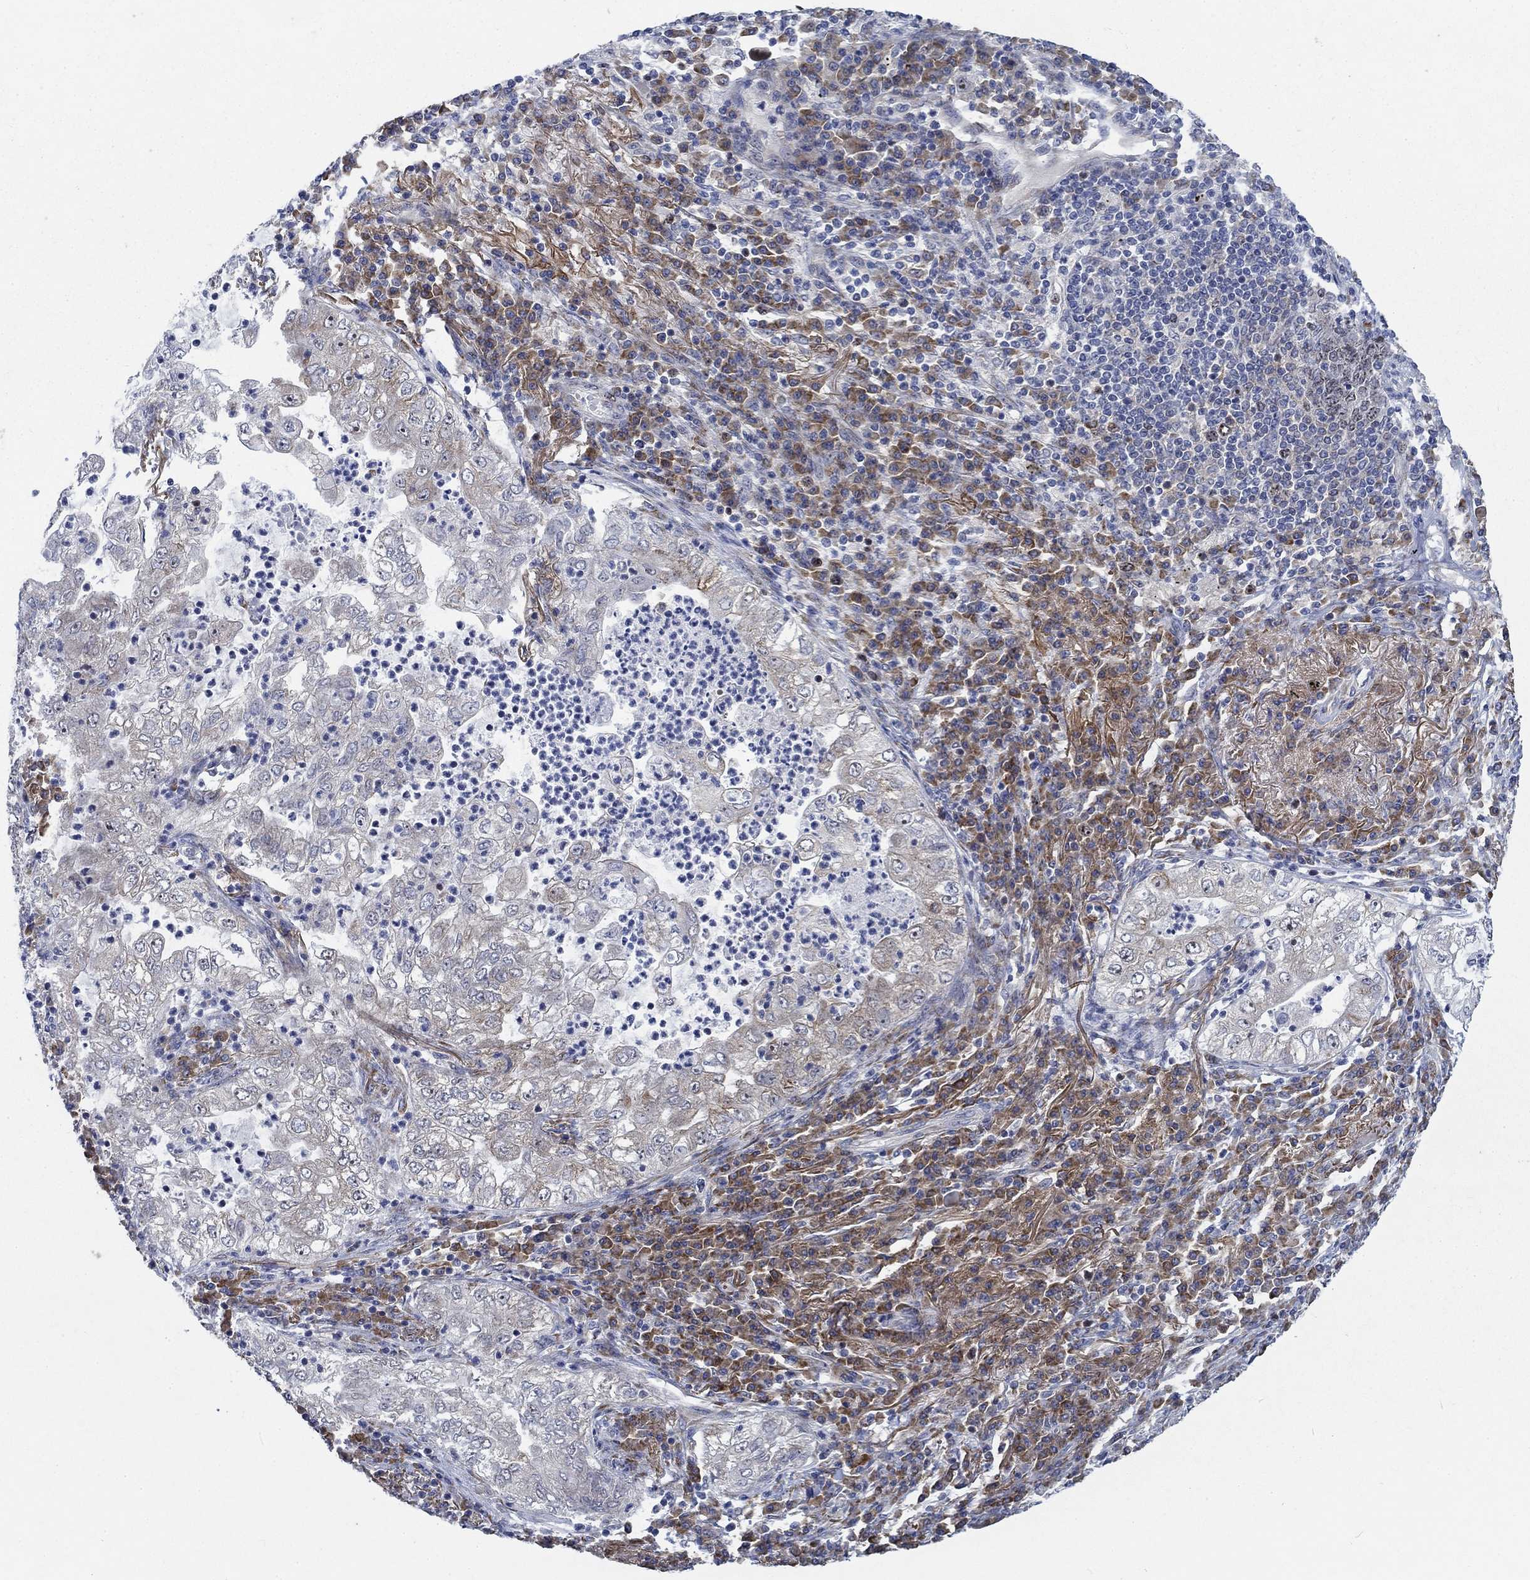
{"staining": {"intensity": "negative", "quantity": "none", "location": "none"}, "tissue": "lung cancer", "cell_type": "Tumor cells", "image_type": "cancer", "snomed": [{"axis": "morphology", "description": "Adenocarcinoma, NOS"}, {"axis": "topography", "description": "Lung"}], "caption": "Histopathology image shows no protein staining in tumor cells of lung cancer tissue.", "gene": "MMP24", "patient": {"sex": "female", "age": 73}}